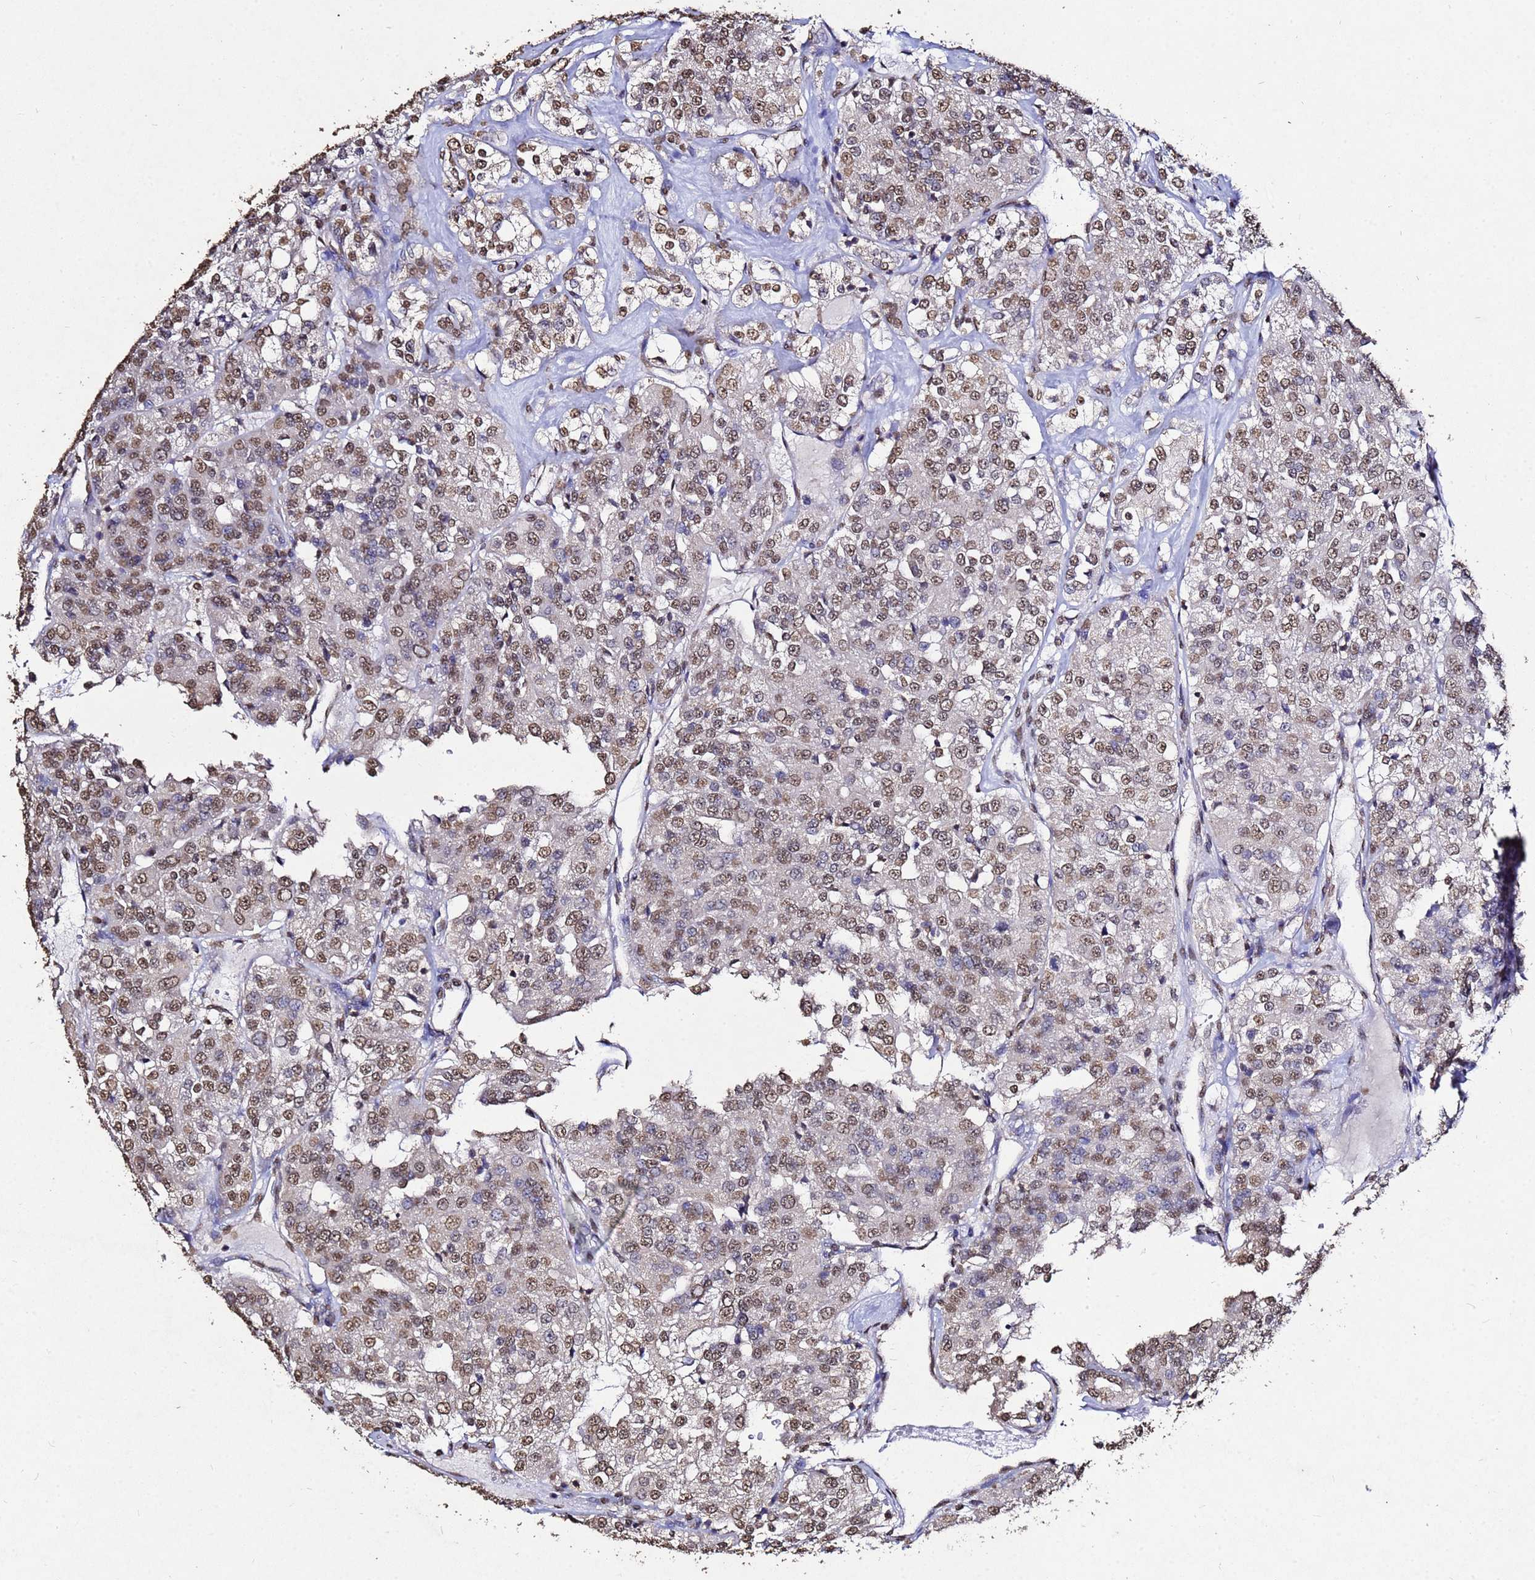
{"staining": {"intensity": "moderate", "quantity": ">75%", "location": "nuclear"}, "tissue": "renal cancer", "cell_type": "Tumor cells", "image_type": "cancer", "snomed": [{"axis": "morphology", "description": "Adenocarcinoma, NOS"}, {"axis": "topography", "description": "Kidney"}], "caption": "Immunohistochemistry (IHC) of renal cancer (adenocarcinoma) reveals medium levels of moderate nuclear positivity in approximately >75% of tumor cells.", "gene": "MYOCD", "patient": {"sex": "female", "age": 63}}